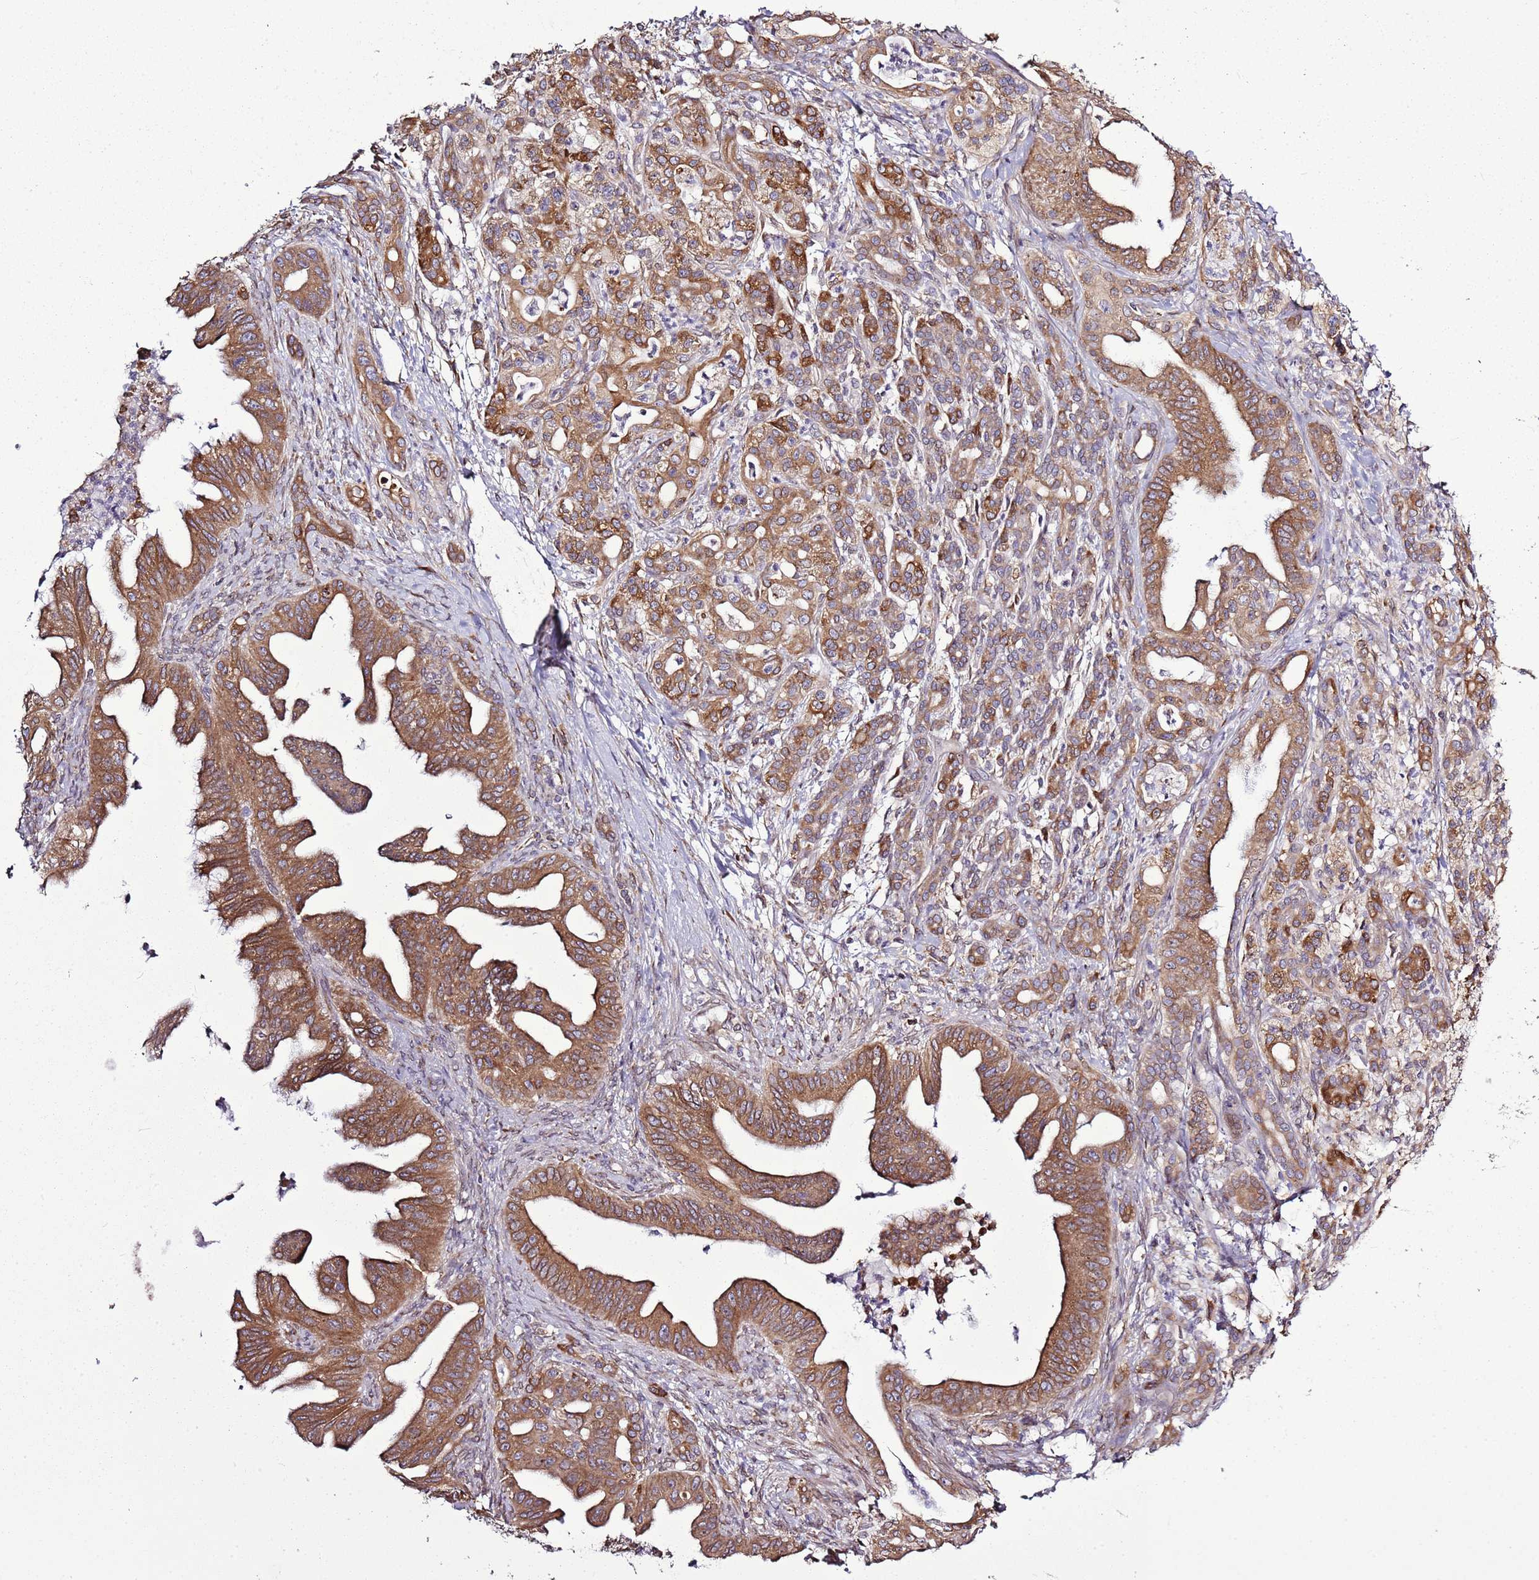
{"staining": {"intensity": "moderate", "quantity": ">75%", "location": "cytoplasmic/membranous"}, "tissue": "pancreatic cancer", "cell_type": "Tumor cells", "image_type": "cancer", "snomed": [{"axis": "morphology", "description": "Adenocarcinoma, NOS"}, {"axis": "topography", "description": "Pancreas"}], "caption": "The micrograph demonstrates a brown stain indicating the presence of a protein in the cytoplasmic/membranous of tumor cells in adenocarcinoma (pancreatic).", "gene": "TMED10", "patient": {"sex": "male", "age": 58}}